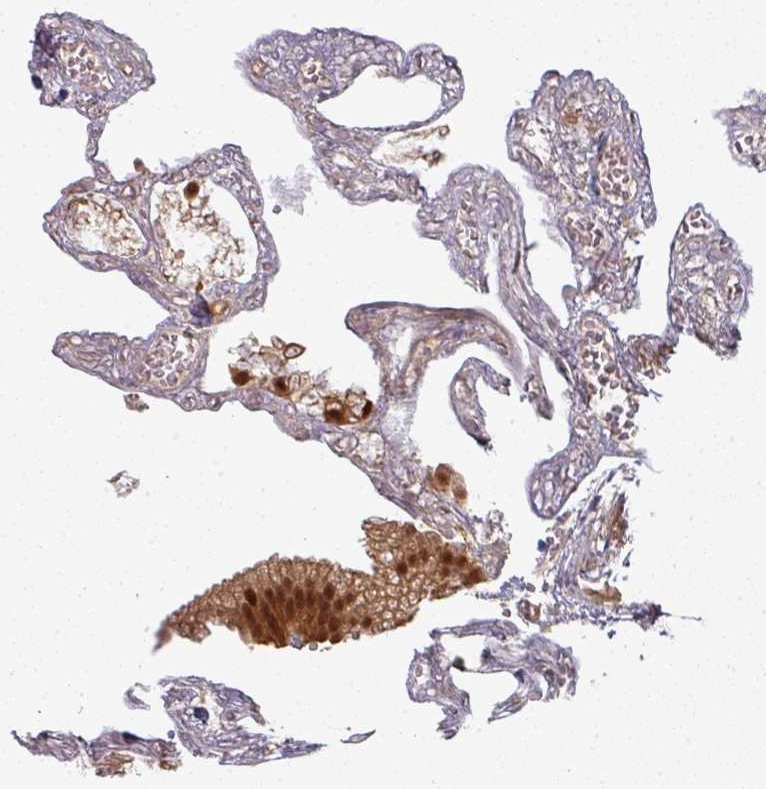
{"staining": {"intensity": "strong", "quantity": ">75%", "location": "cytoplasmic/membranous,nuclear"}, "tissue": "gallbladder", "cell_type": "Glandular cells", "image_type": "normal", "snomed": [{"axis": "morphology", "description": "Normal tissue, NOS"}, {"axis": "topography", "description": "Gallbladder"}], "caption": "A micrograph of gallbladder stained for a protein demonstrates strong cytoplasmic/membranous,nuclear brown staining in glandular cells. (DAB IHC, brown staining for protein, blue staining for nuclei).", "gene": "SIK3", "patient": {"sex": "female", "age": 63}}